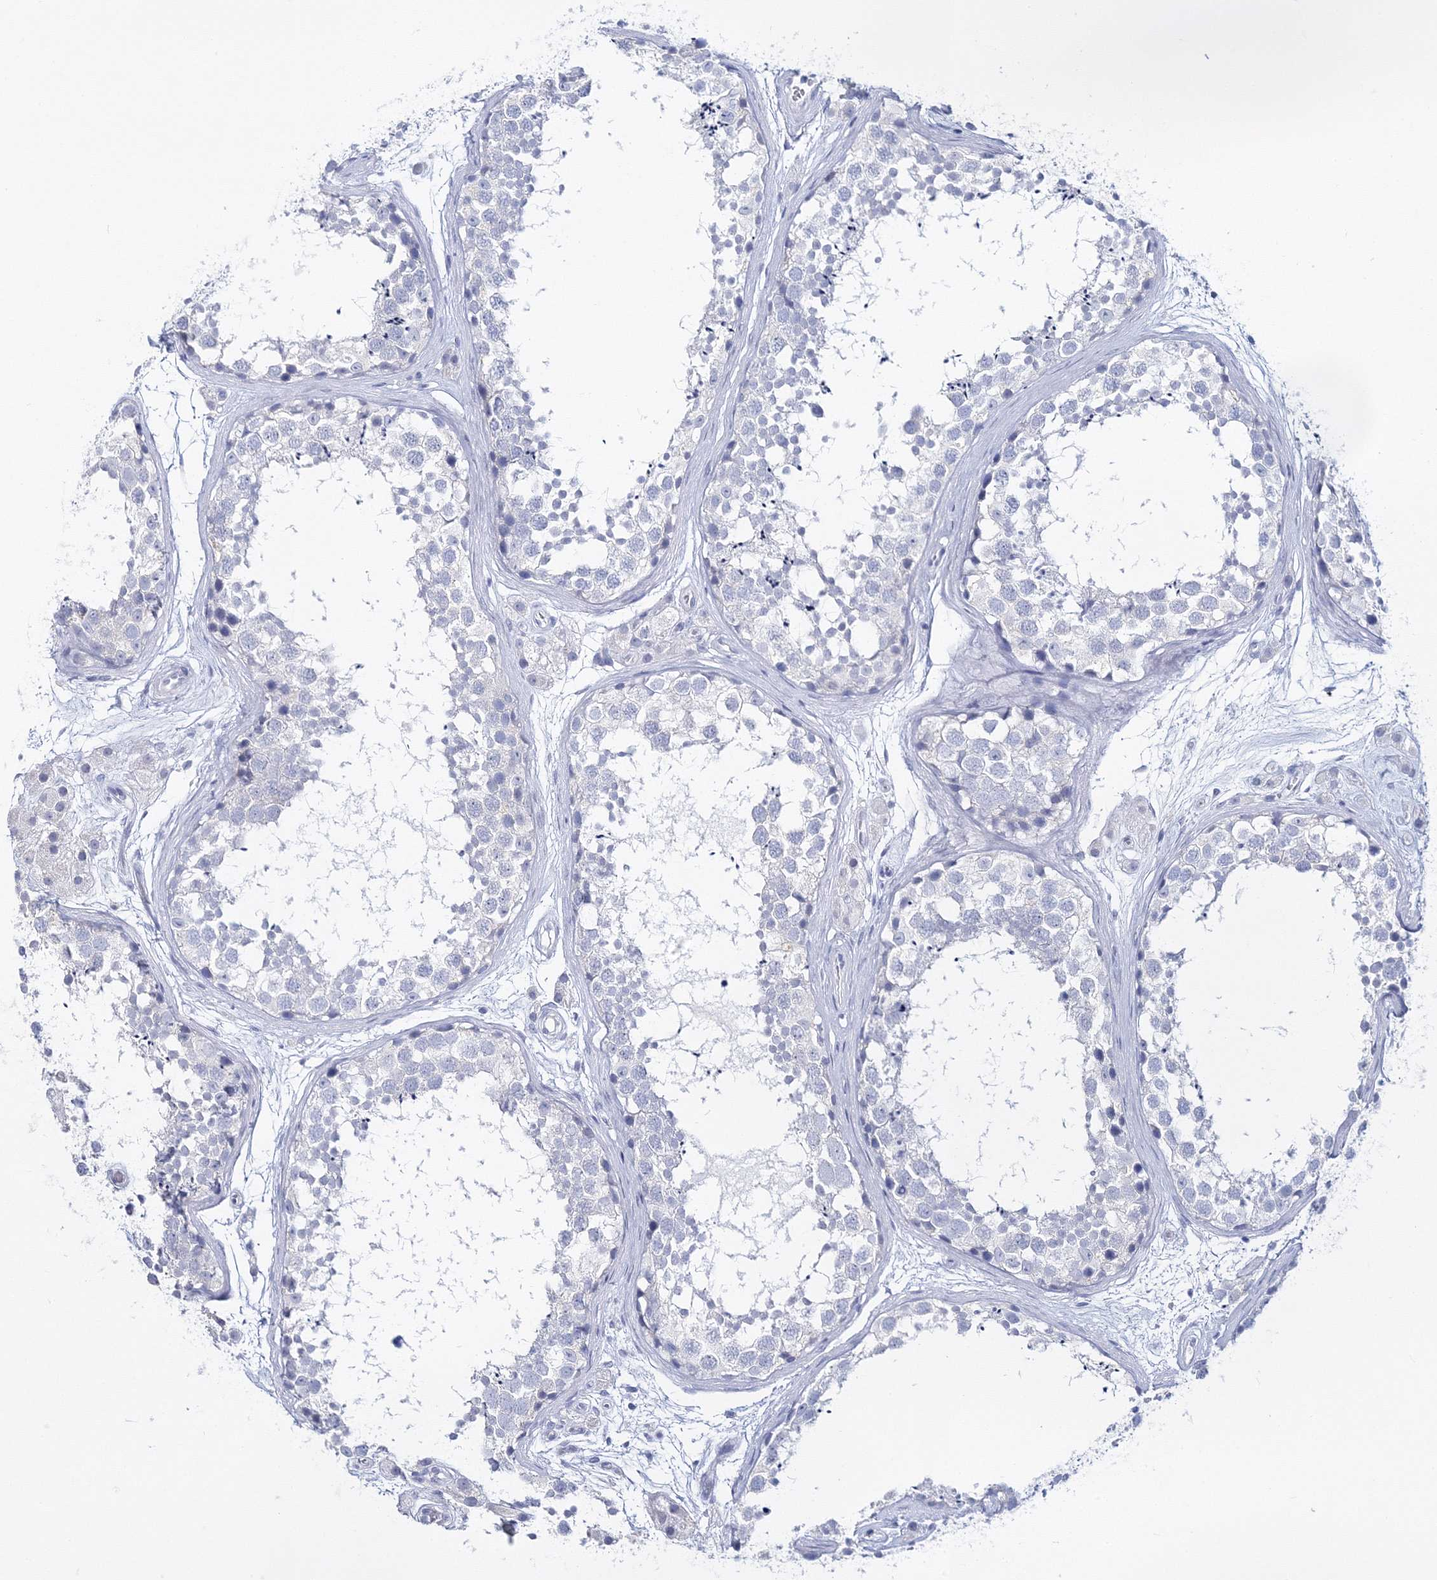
{"staining": {"intensity": "negative", "quantity": "none", "location": "none"}, "tissue": "testis", "cell_type": "Cells in seminiferous ducts", "image_type": "normal", "snomed": [{"axis": "morphology", "description": "Normal tissue, NOS"}, {"axis": "topography", "description": "Testis"}], "caption": "There is no significant positivity in cells in seminiferous ducts of testis. (DAB immunohistochemistry (IHC) with hematoxylin counter stain).", "gene": "MYOZ2", "patient": {"sex": "male", "age": 56}}